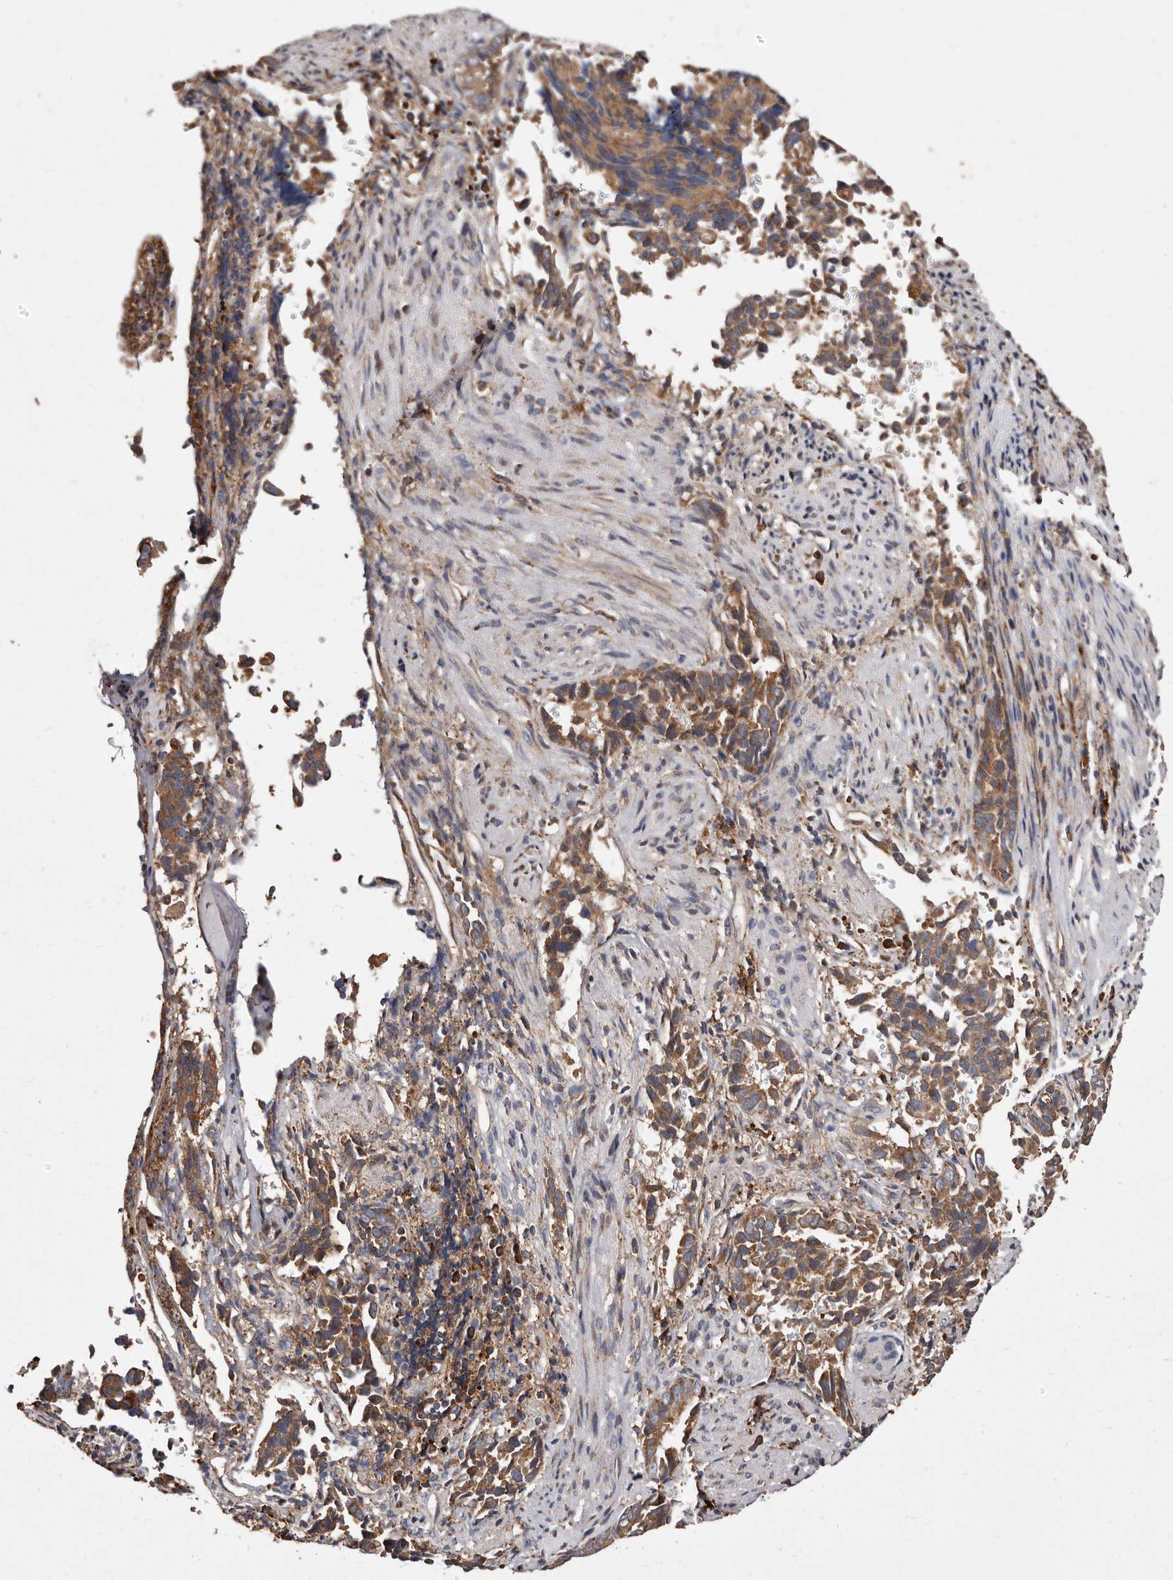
{"staining": {"intensity": "moderate", "quantity": ">75%", "location": "cytoplasmic/membranous"}, "tissue": "liver cancer", "cell_type": "Tumor cells", "image_type": "cancer", "snomed": [{"axis": "morphology", "description": "Cholangiocarcinoma"}, {"axis": "topography", "description": "Liver"}], "caption": "Liver cancer (cholangiocarcinoma) stained with DAB (3,3'-diaminobenzidine) immunohistochemistry displays medium levels of moderate cytoplasmic/membranous positivity in about >75% of tumor cells.", "gene": "STEAP2", "patient": {"sex": "female", "age": 79}}